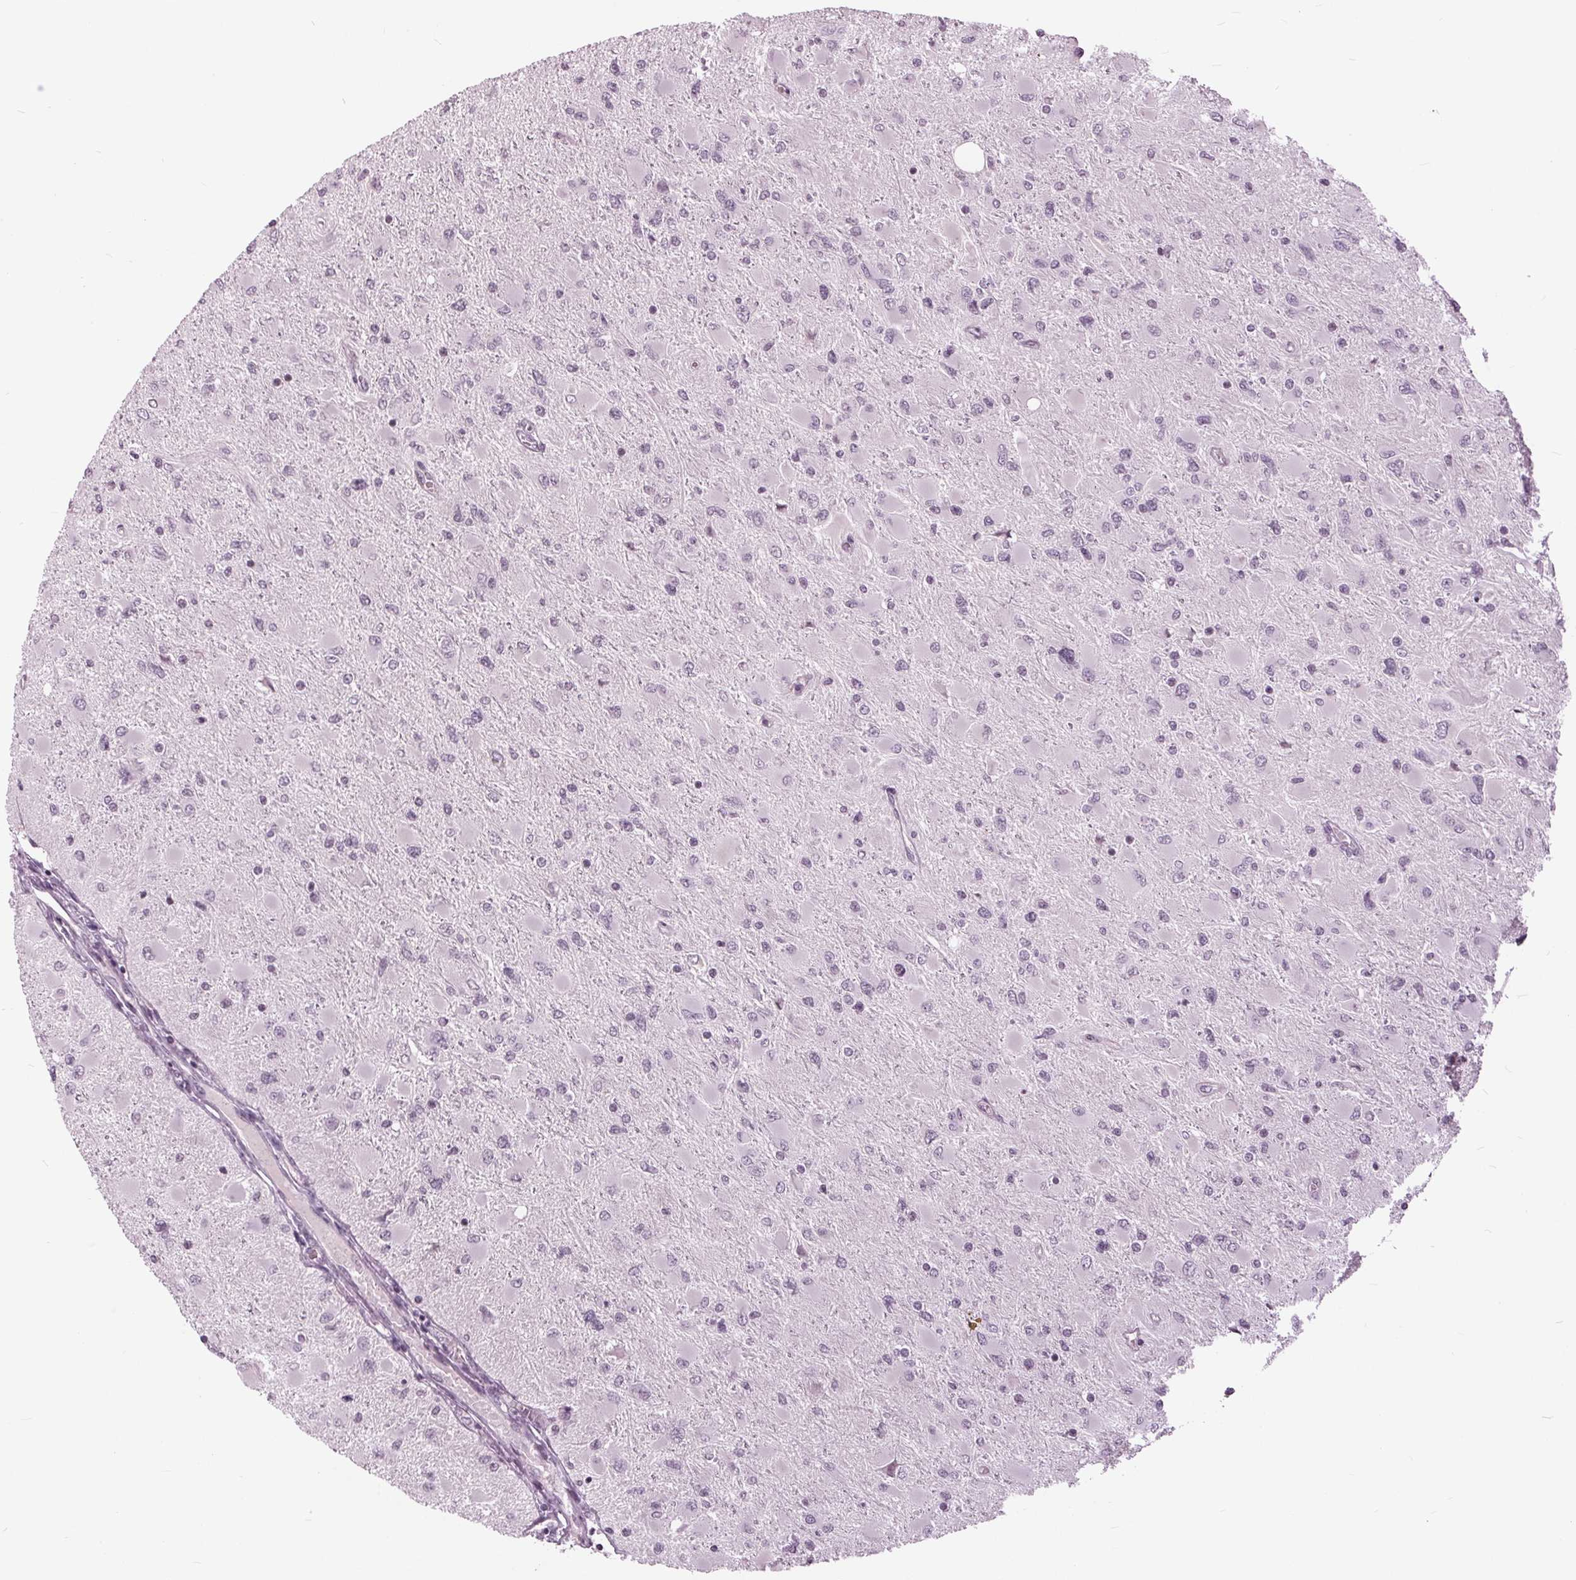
{"staining": {"intensity": "negative", "quantity": "none", "location": "none"}, "tissue": "glioma", "cell_type": "Tumor cells", "image_type": "cancer", "snomed": [{"axis": "morphology", "description": "Glioma, malignant, High grade"}, {"axis": "topography", "description": "Cerebral cortex"}], "caption": "A high-resolution histopathology image shows immunohistochemistry (IHC) staining of malignant high-grade glioma, which exhibits no significant expression in tumor cells.", "gene": "SLC9A4", "patient": {"sex": "female", "age": 36}}